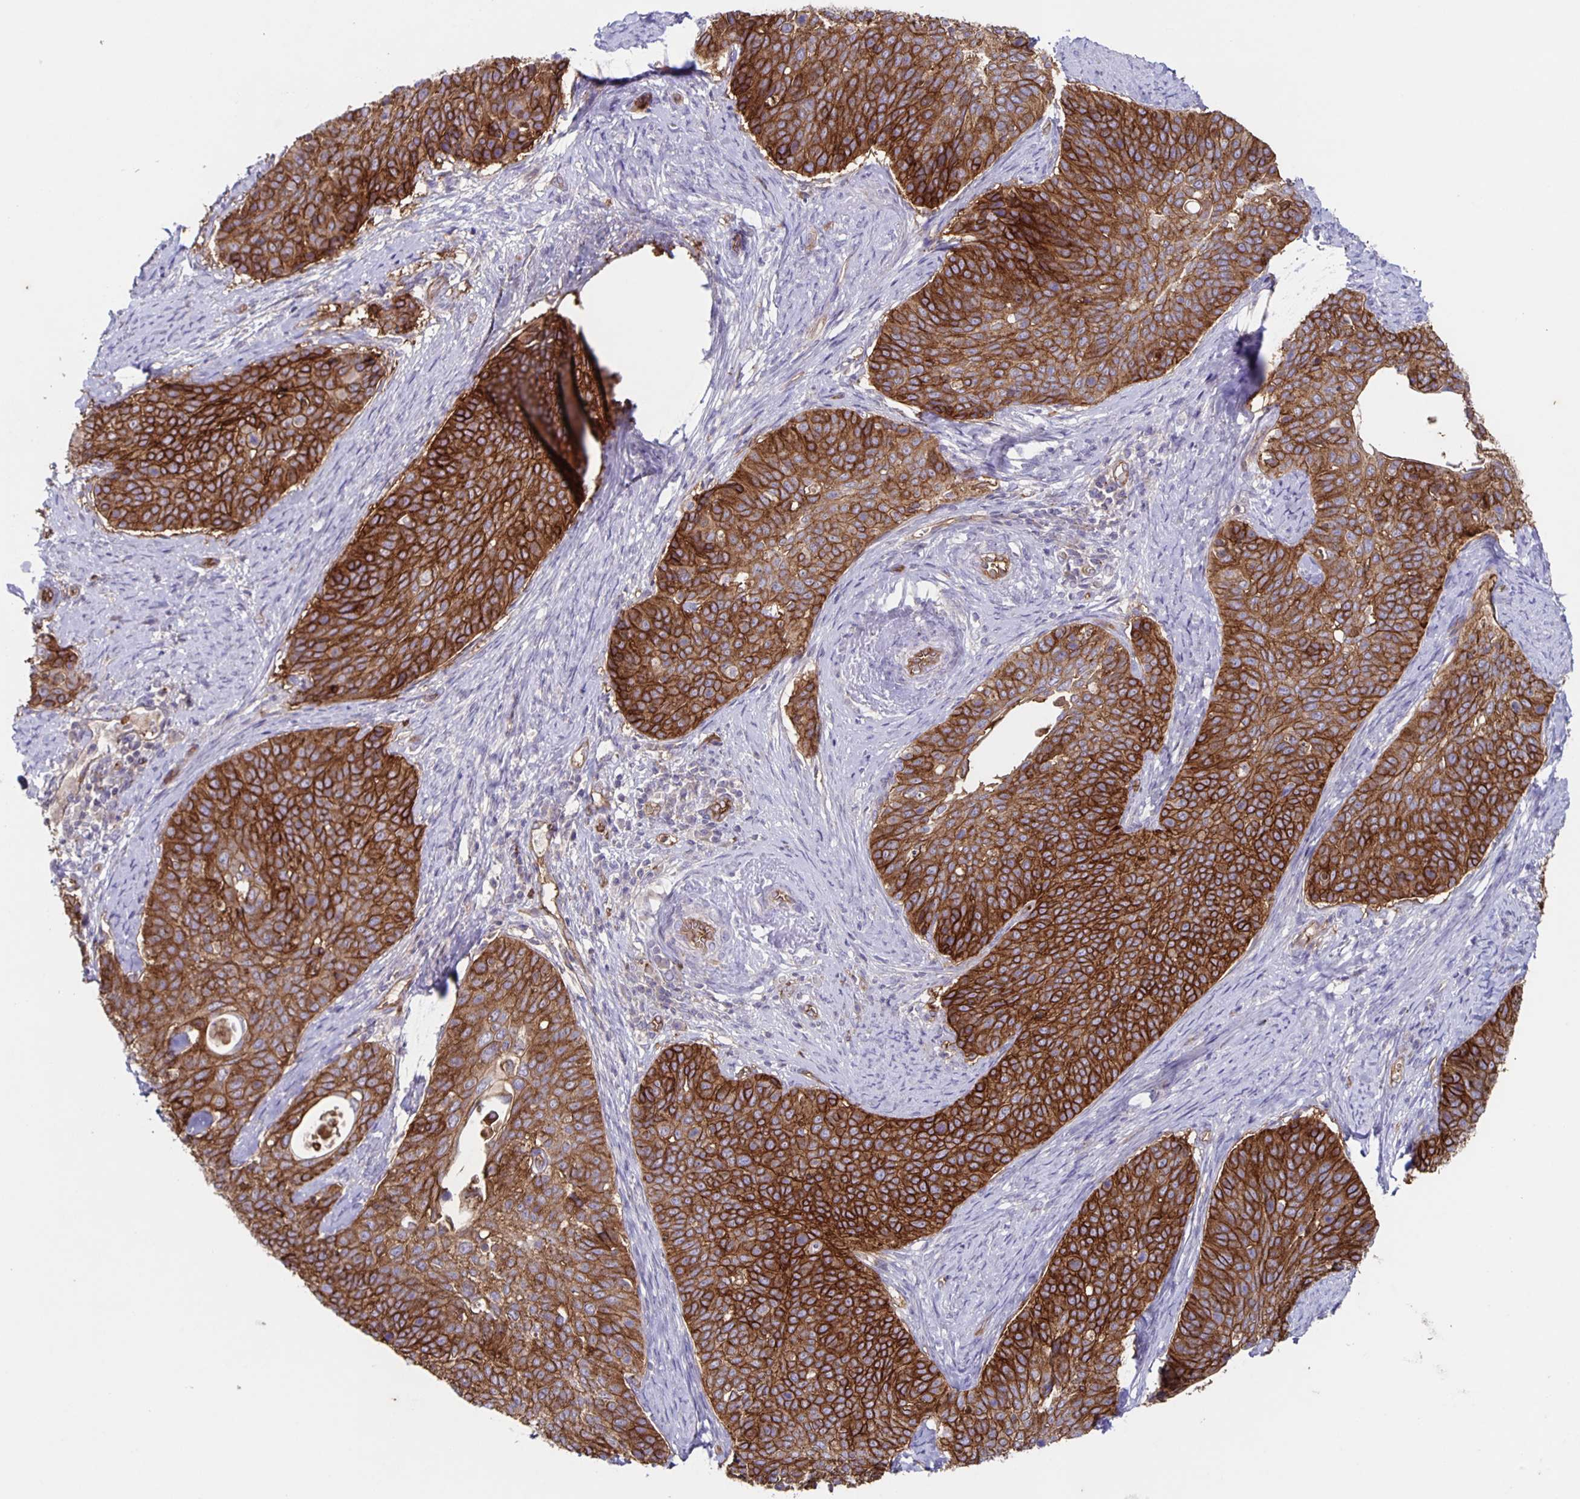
{"staining": {"intensity": "strong", "quantity": ">75%", "location": "cytoplasmic/membranous"}, "tissue": "cervical cancer", "cell_type": "Tumor cells", "image_type": "cancer", "snomed": [{"axis": "morphology", "description": "Squamous cell carcinoma, NOS"}, {"axis": "topography", "description": "Cervix"}], "caption": "High-magnification brightfield microscopy of cervical cancer (squamous cell carcinoma) stained with DAB (3,3'-diaminobenzidine) (brown) and counterstained with hematoxylin (blue). tumor cells exhibit strong cytoplasmic/membranous expression is identified in approximately>75% of cells. Using DAB (brown) and hematoxylin (blue) stains, captured at high magnification using brightfield microscopy.", "gene": "ITGA2", "patient": {"sex": "female", "age": 69}}